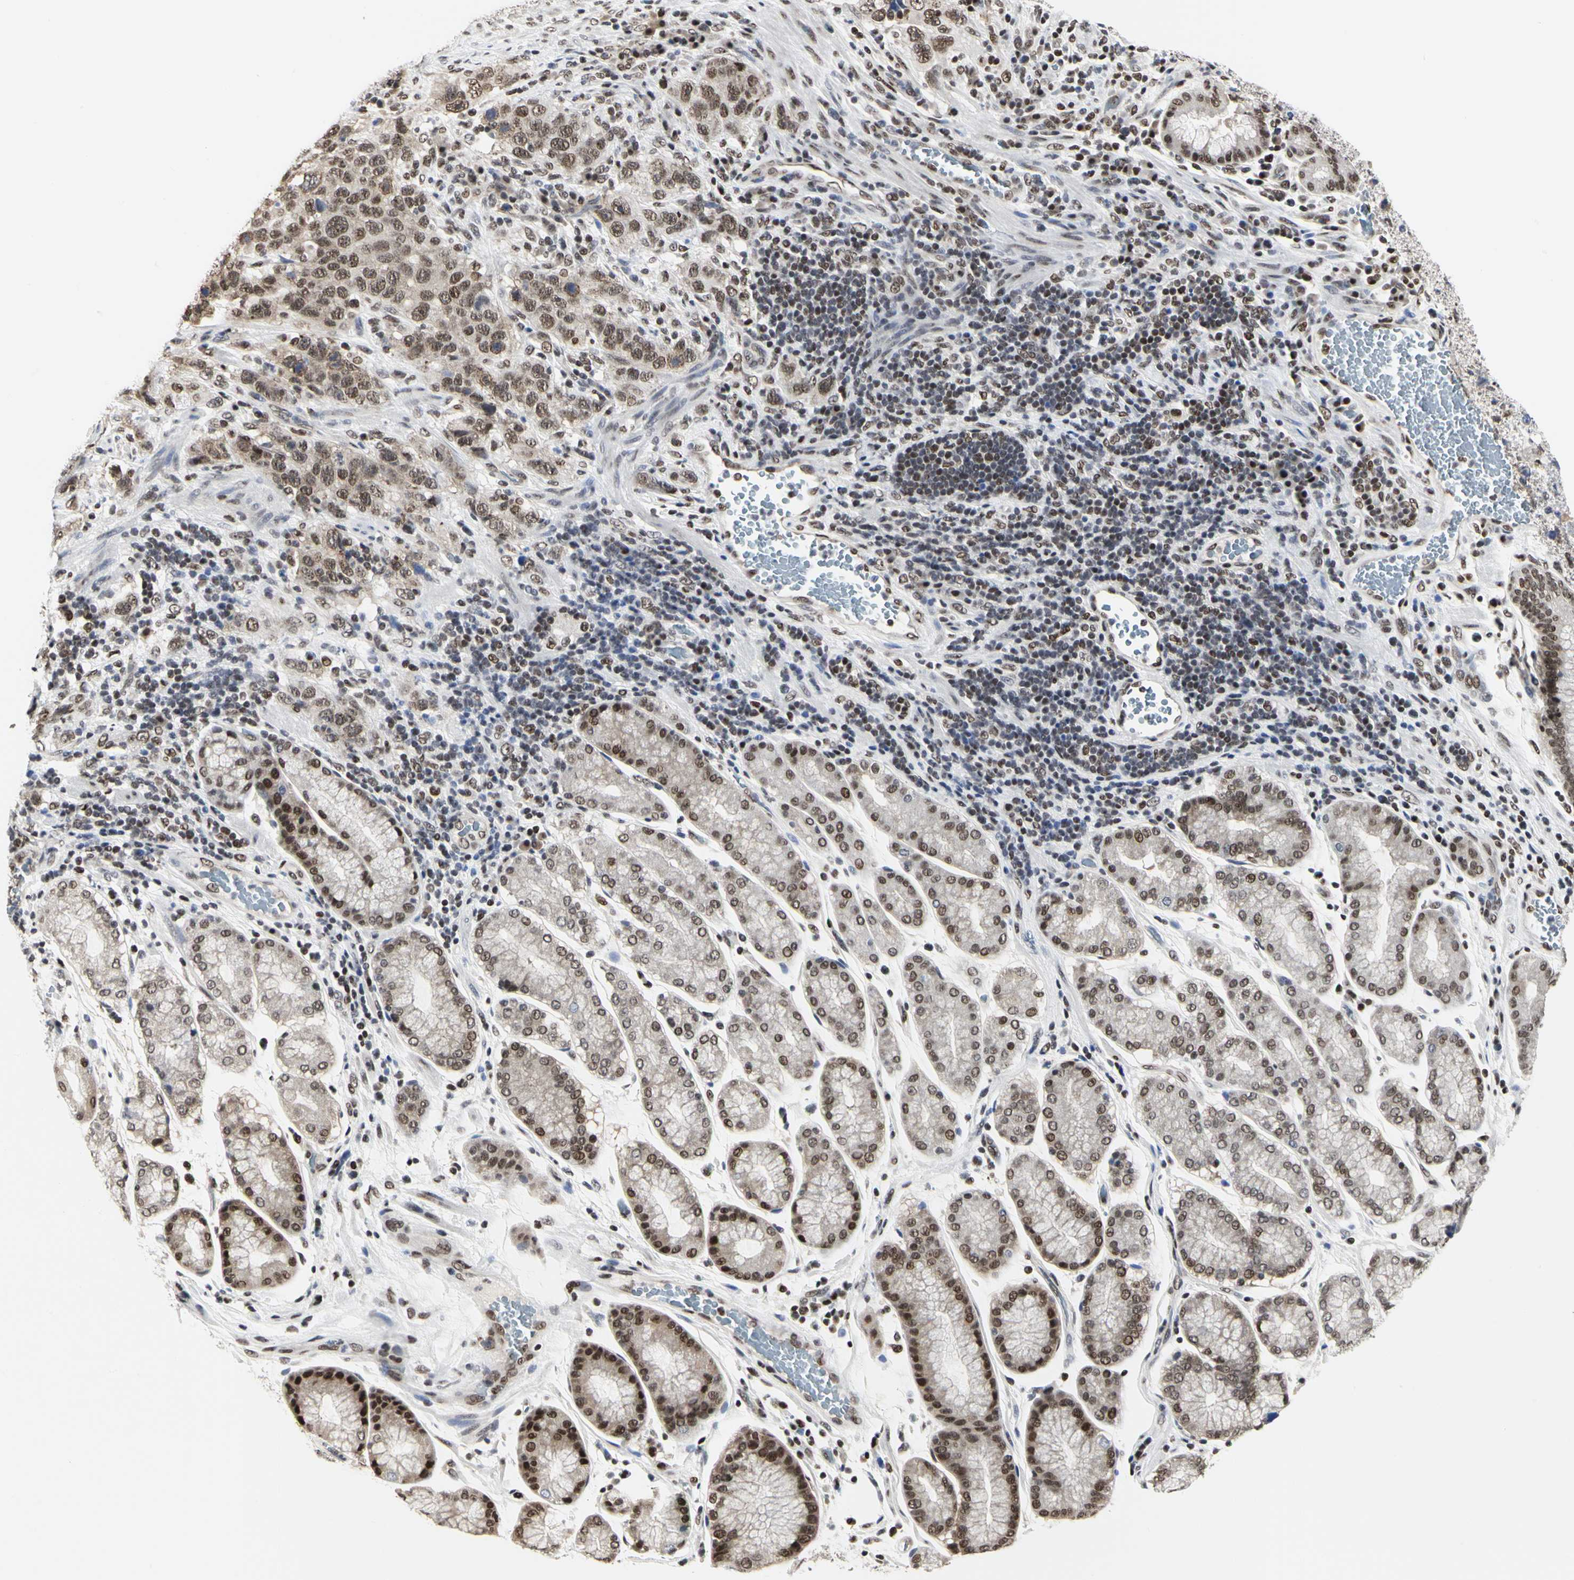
{"staining": {"intensity": "moderate", "quantity": "25%-75%", "location": "cytoplasmic/membranous"}, "tissue": "stomach cancer", "cell_type": "Tumor cells", "image_type": "cancer", "snomed": [{"axis": "morphology", "description": "Normal tissue, NOS"}, {"axis": "morphology", "description": "Adenocarcinoma, NOS"}, {"axis": "topography", "description": "Stomach"}], "caption": "Protein analysis of adenocarcinoma (stomach) tissue exhibits moderate cytoplasmic/membranous staining in approximately 25%-75% of tumor cells. (Stains: DAB (3,3'-diaminobenzidine) in brown, nuclei in blue, Microscopy: brightfield microscopy at high magnification).", "gene": "PRMT3", "patient": {"sex": "male", "age": 48}}